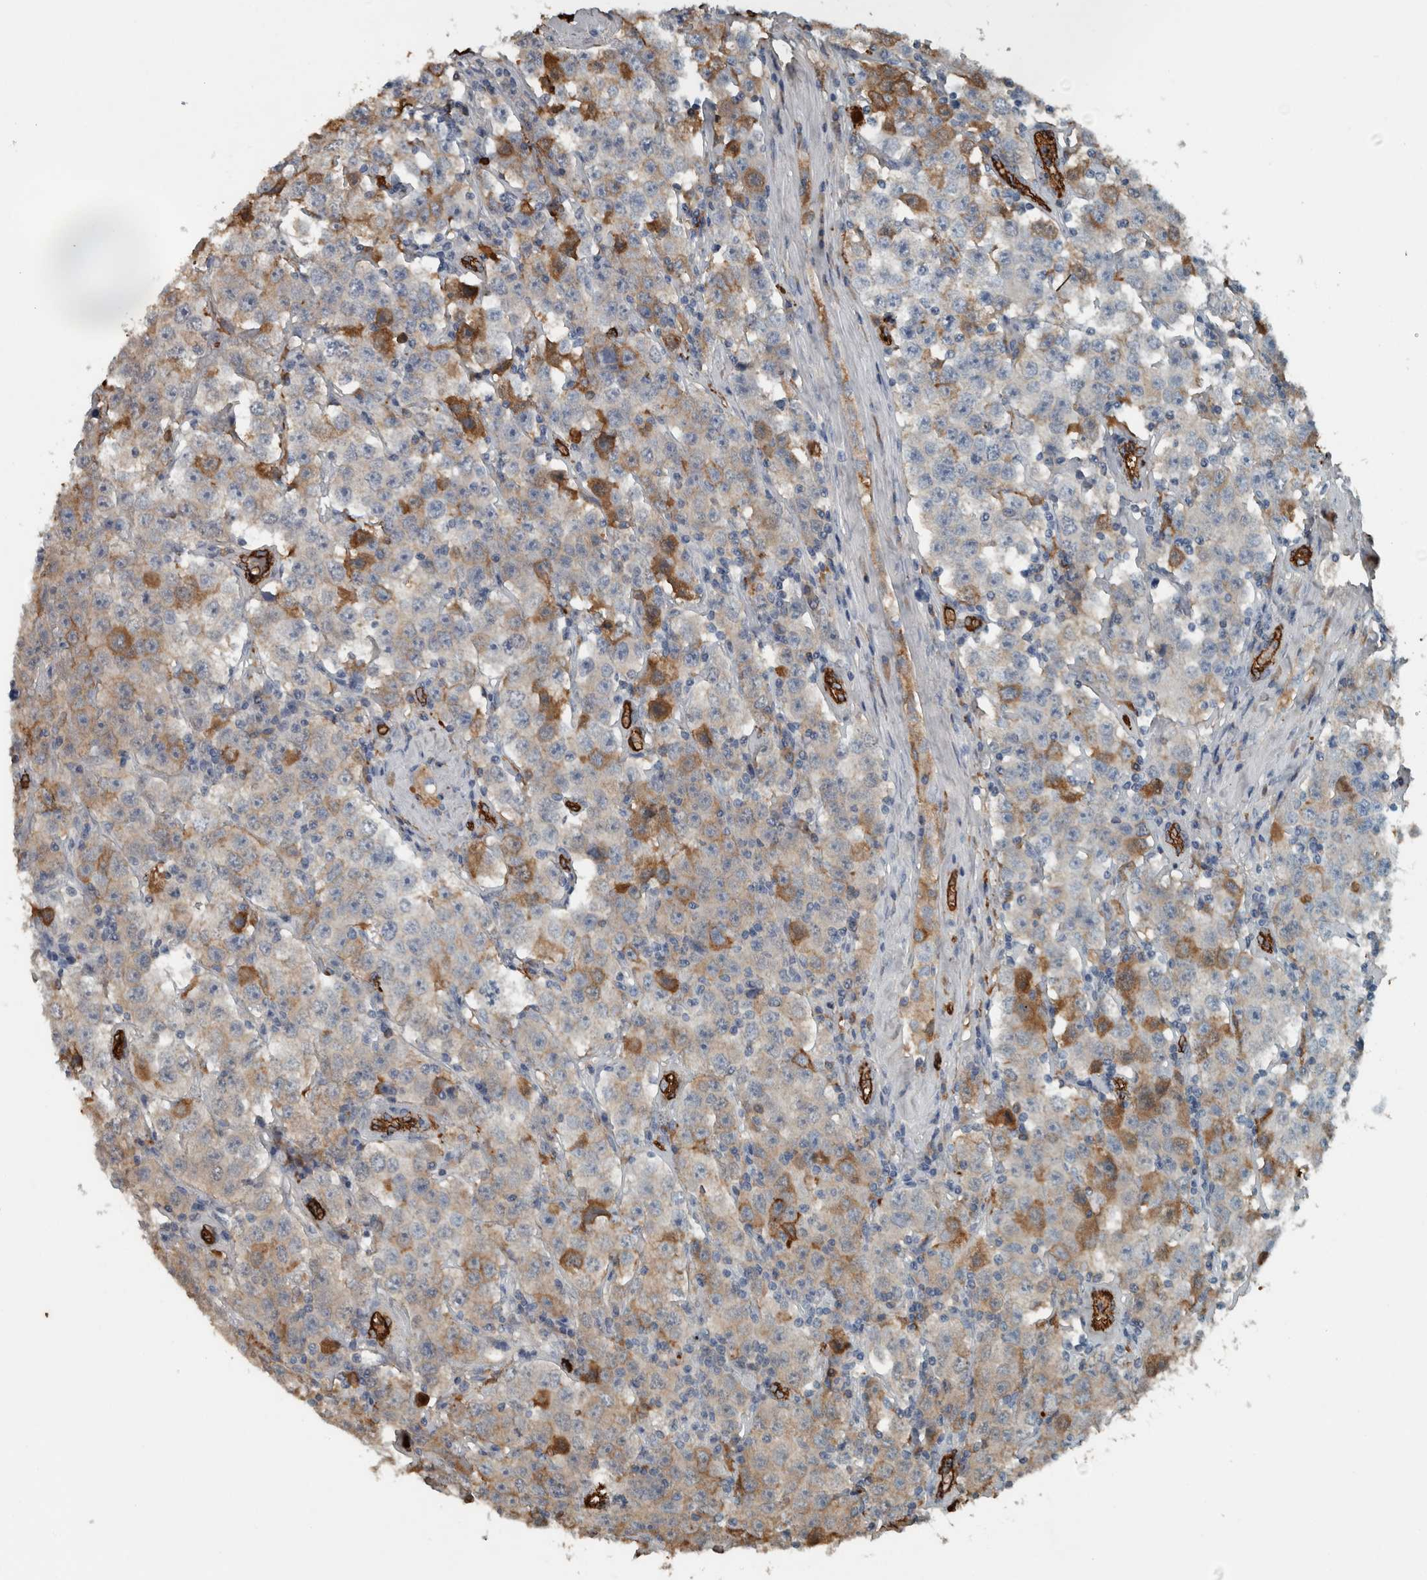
{"staining": {"intensity": "moderate", "quantity": "<25%", "location": "cytoplasmic/membranous"}, "tissue": "testis cancer", "cell_type": "Tumor cells", "image_type": "cancer", "snomed": [{"axis": "morphology", "description": "Seminoma, NOS"}, {"axis": "topography", "description": "Testis"}], "caption": "Human seminoma (testis) stained with a protein marker reveals moderate staining in tumor cells.", "gene": "LBP", "patient": {"sex": "male", "age": 52}}